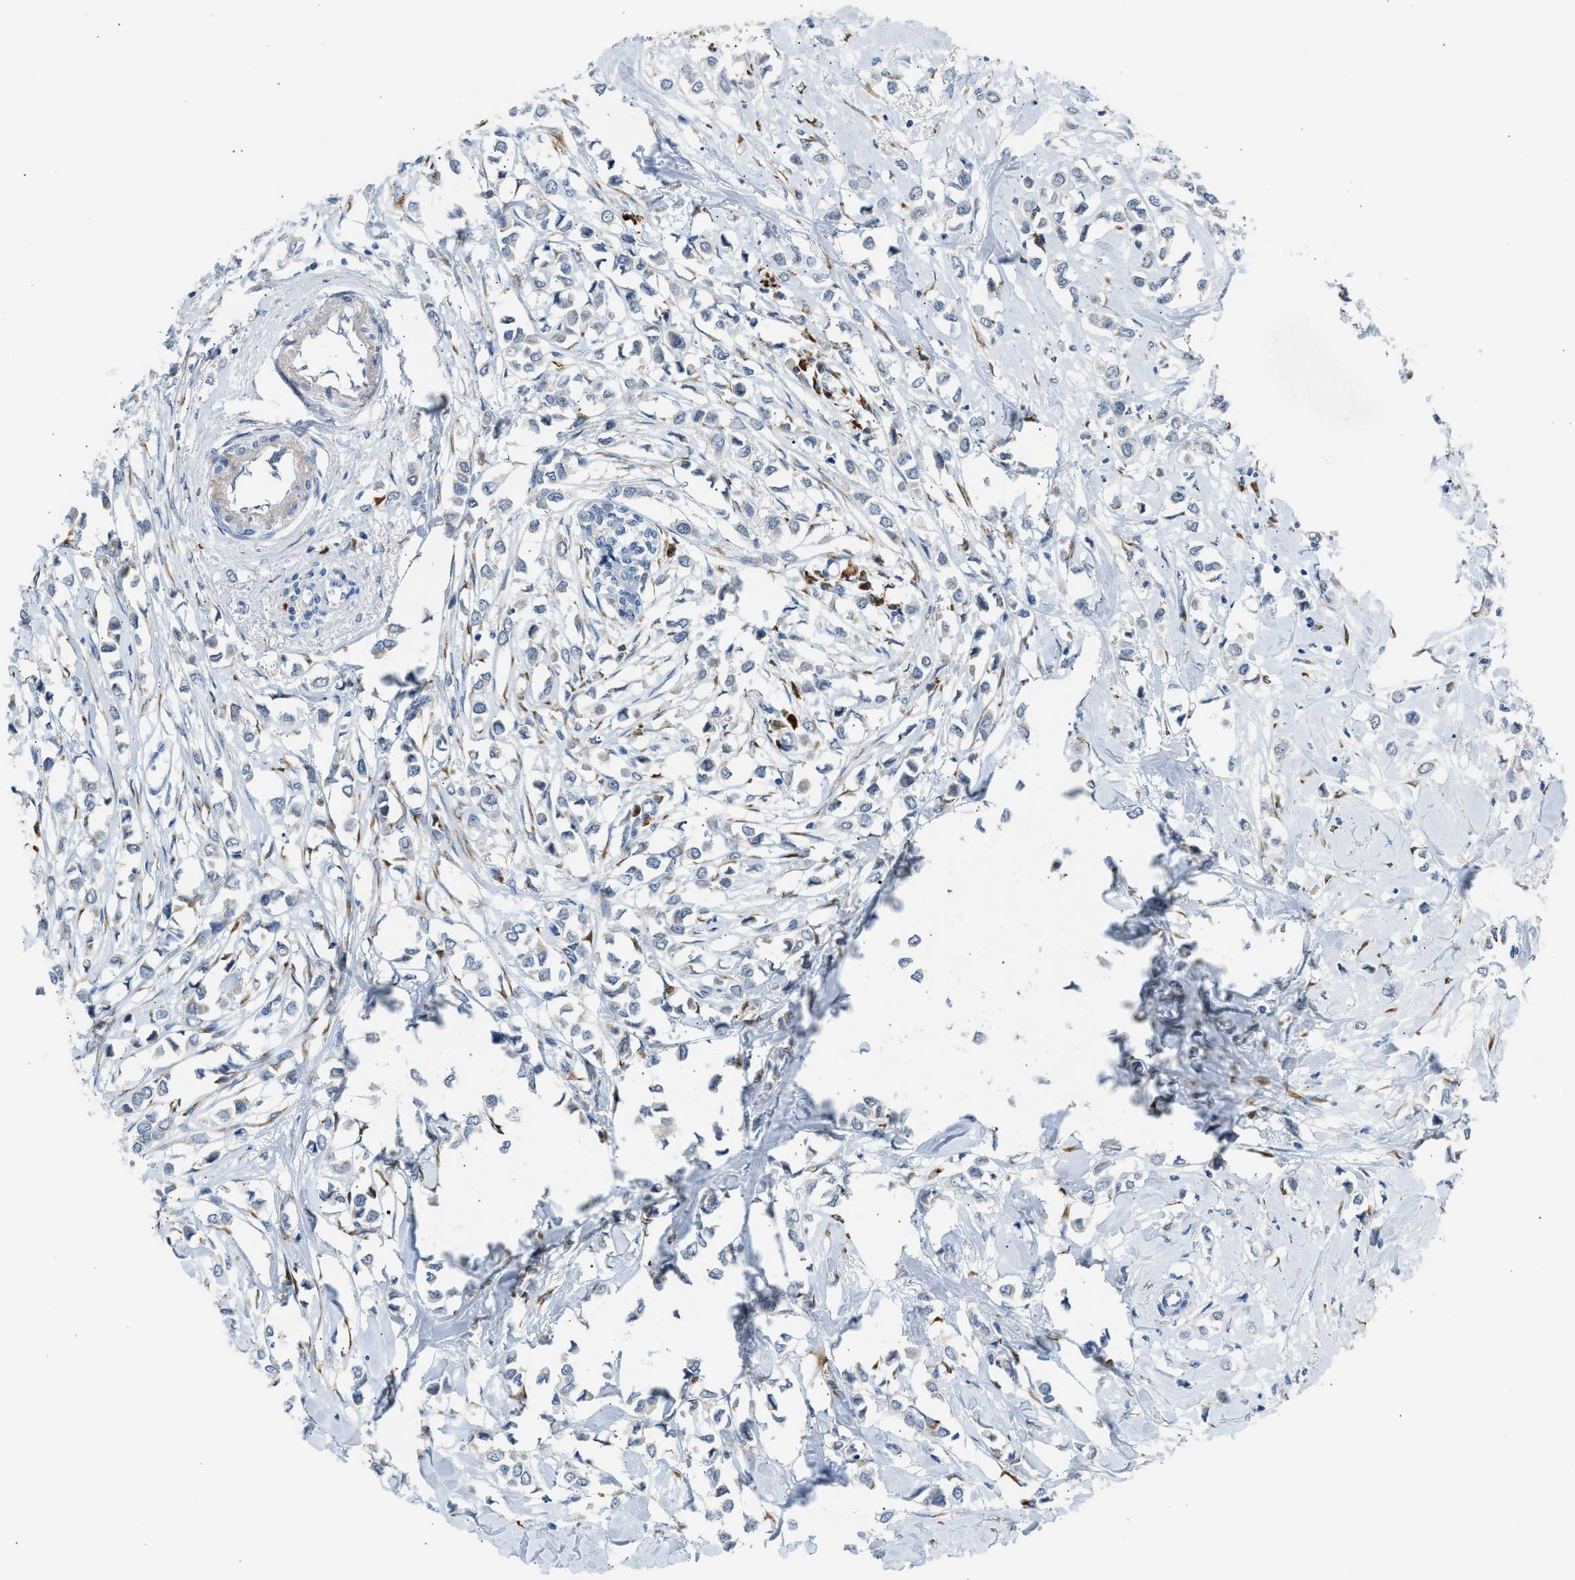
{"staining": {"intensity": "moderate", "quantity": "<25%", "location": "cytoplasmic/membranous"}, "tissue": "breast cancer", "cell_type": "Tumor cells", "image_type": "cancer", "snomed": [{"axis": "morphology", "description": "Lobular carcinoma"}, {"axis": "topography", "description": "Breast"}], "caption": "This photomicrograph exhibits IHC staining of breast lobular carcinoma, with low moderate cytoplasmic/membranous expression in approximately <25% of tumor cells.", "gene": "KCNC2", "patient": {"sex": "female", "age": 51}}